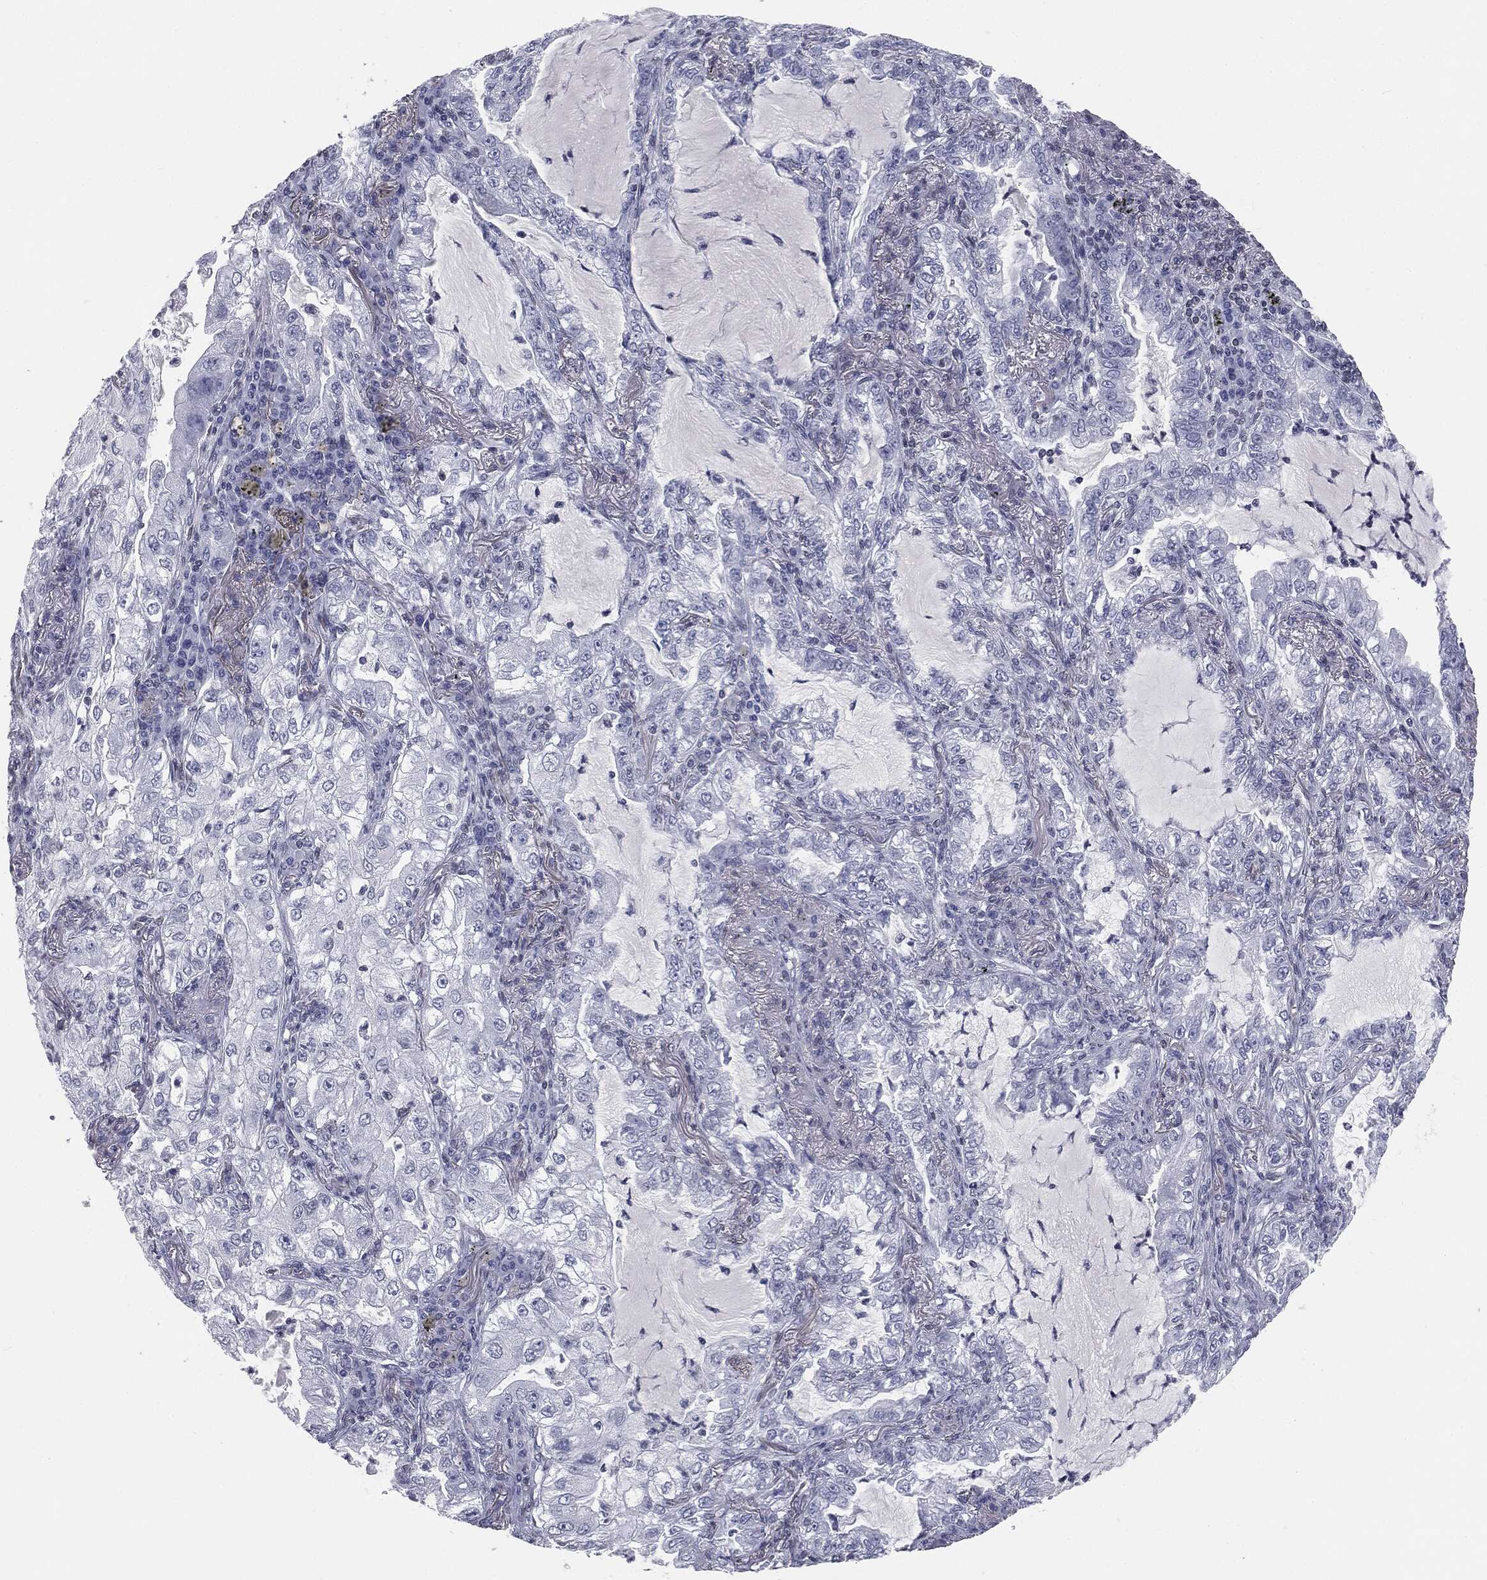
{"staining": {"intensity": "negative", "quantity": "none", "location": "none"}, "tissue": "lung cancer", "cell_type": "Tumor cells", "image_type": "cancer", "snomed": [{"axis": "morphology", "description": "Adenocarcinoma, NOS"}, {"axis": "topography", "description": "Lung"}], "caption": "Tumor cells are negative for protein expression in human lung cancer.", "gene": "ALDOB", "patient": {"sex": "female", "age": 73}}